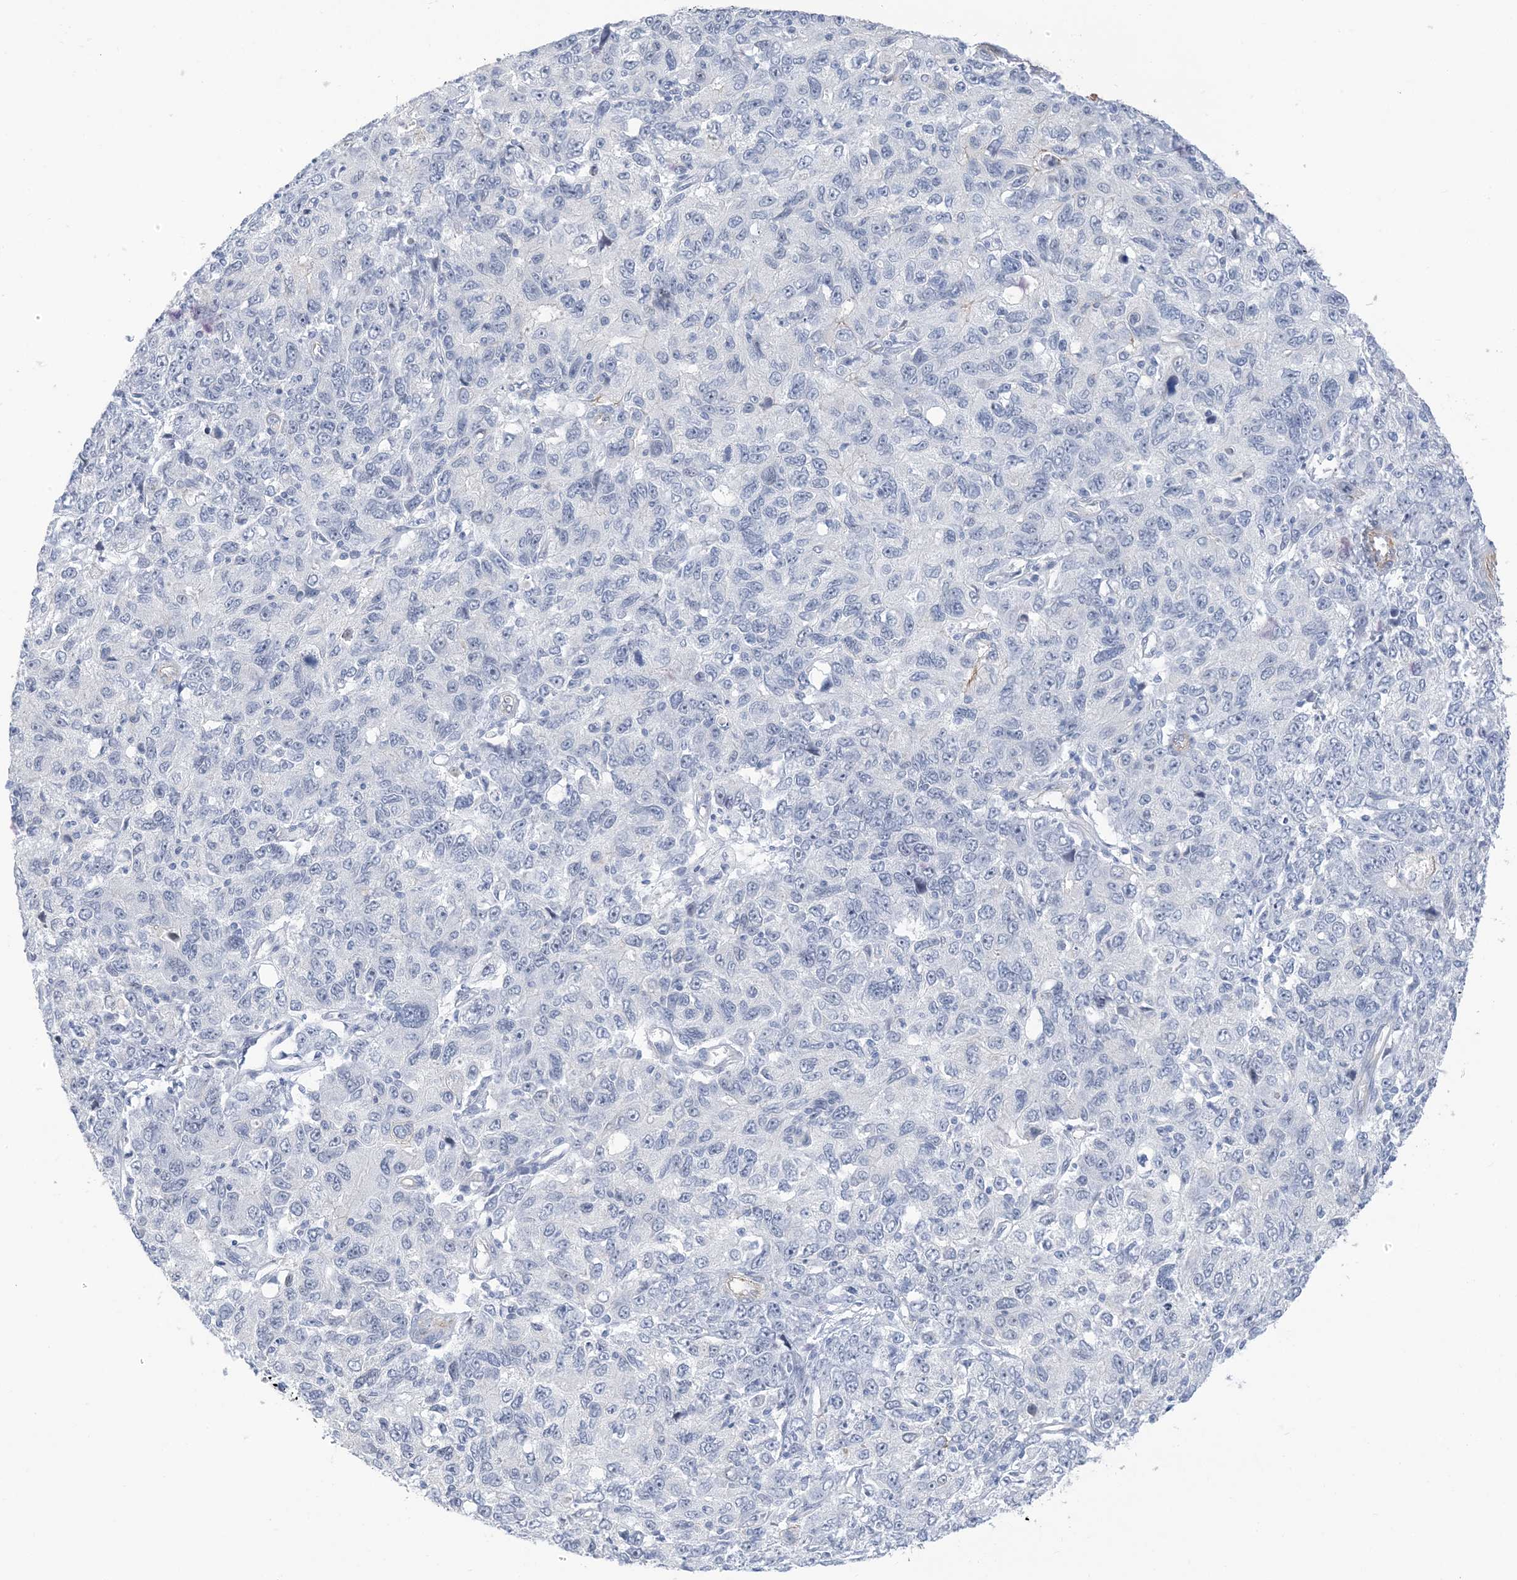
{"staining": {"intensity": "negative", "quantity": "none", "location": "none"}, "tissue": "ovarian cancer", "cell_type": "Tumor cells", "image_type": "cancer", "snomed": [{"axis": "morphology", "description": "Carcinoma, endometroid"}, {"axis": "topography", "description": "Ovary"}], "caption": "Immunohistochemistry (IHC) image of neoplastic tissue: endometroid carcinoma (ovarian) stained with DAB reveals no significant protein expression in tumor cells. (Brightfield microscopy of DAB (3,3'-diaminobenzidine) IHC at high magnification).", "gene": "IL36B", "patient": {"sex": "female", "age": 42}}